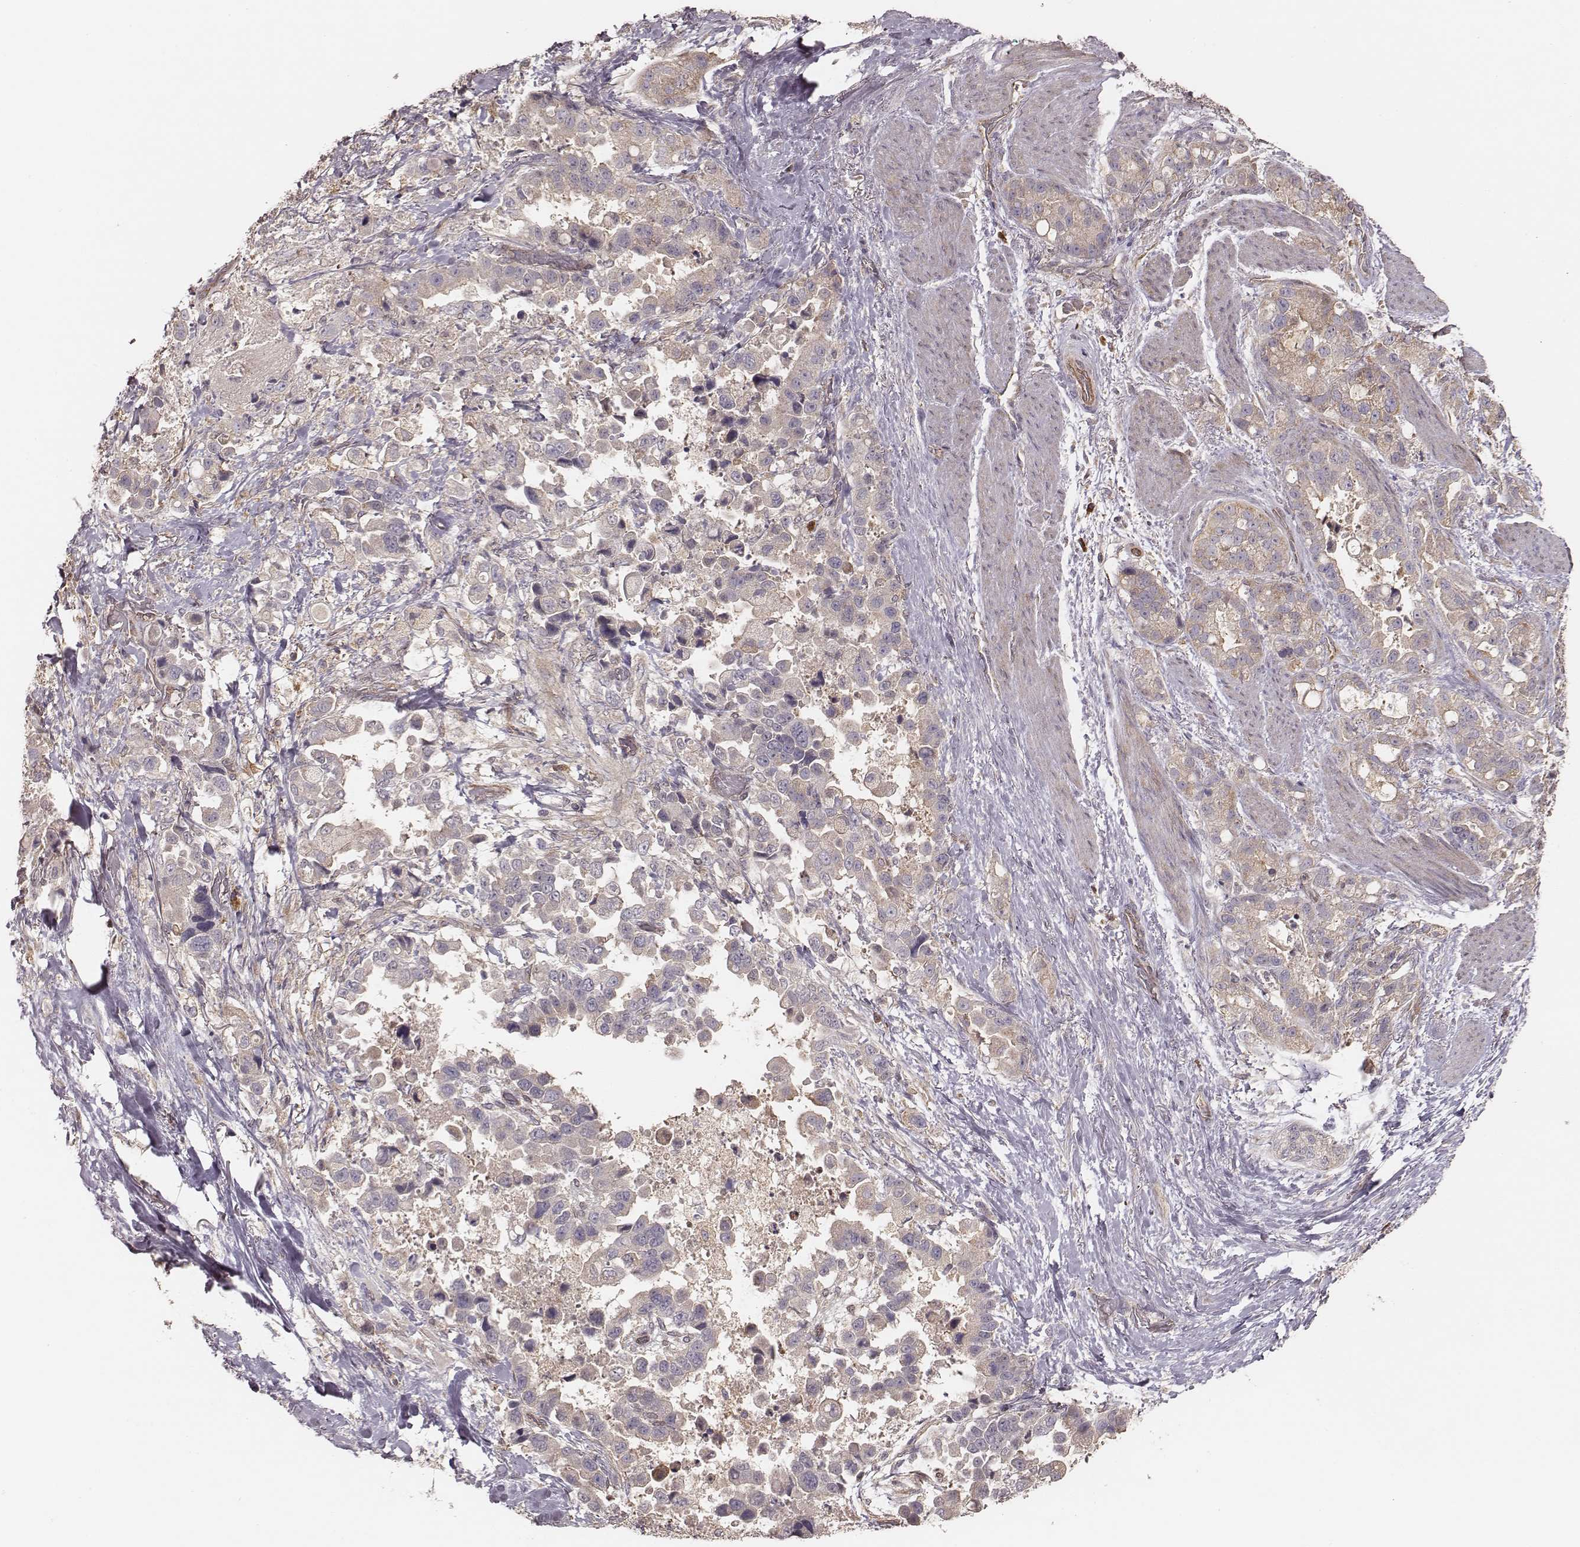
{"staining": {"intensity": "weak", "quantity": "25%-75%", "location": "cytoplasmic/membranous"}, "tissue": "stomach cancer", "cell_type": "Tumor cells", "image_type": "cancer", "snomed": [{"axis": "morphology", "description": "Adenocarcinoma, NOS"}, {"axis": "topography", "description": "Stomach"}], "caption": "Approximately 25%-75% of tumor cells in stomach adenocarcinoma reveal weak cytoplasmic/membranous protein staining as visualized by brown immunohistochemical staining.", "gene": "CARS1", "patient": {"sex": "male", "age": 59}}